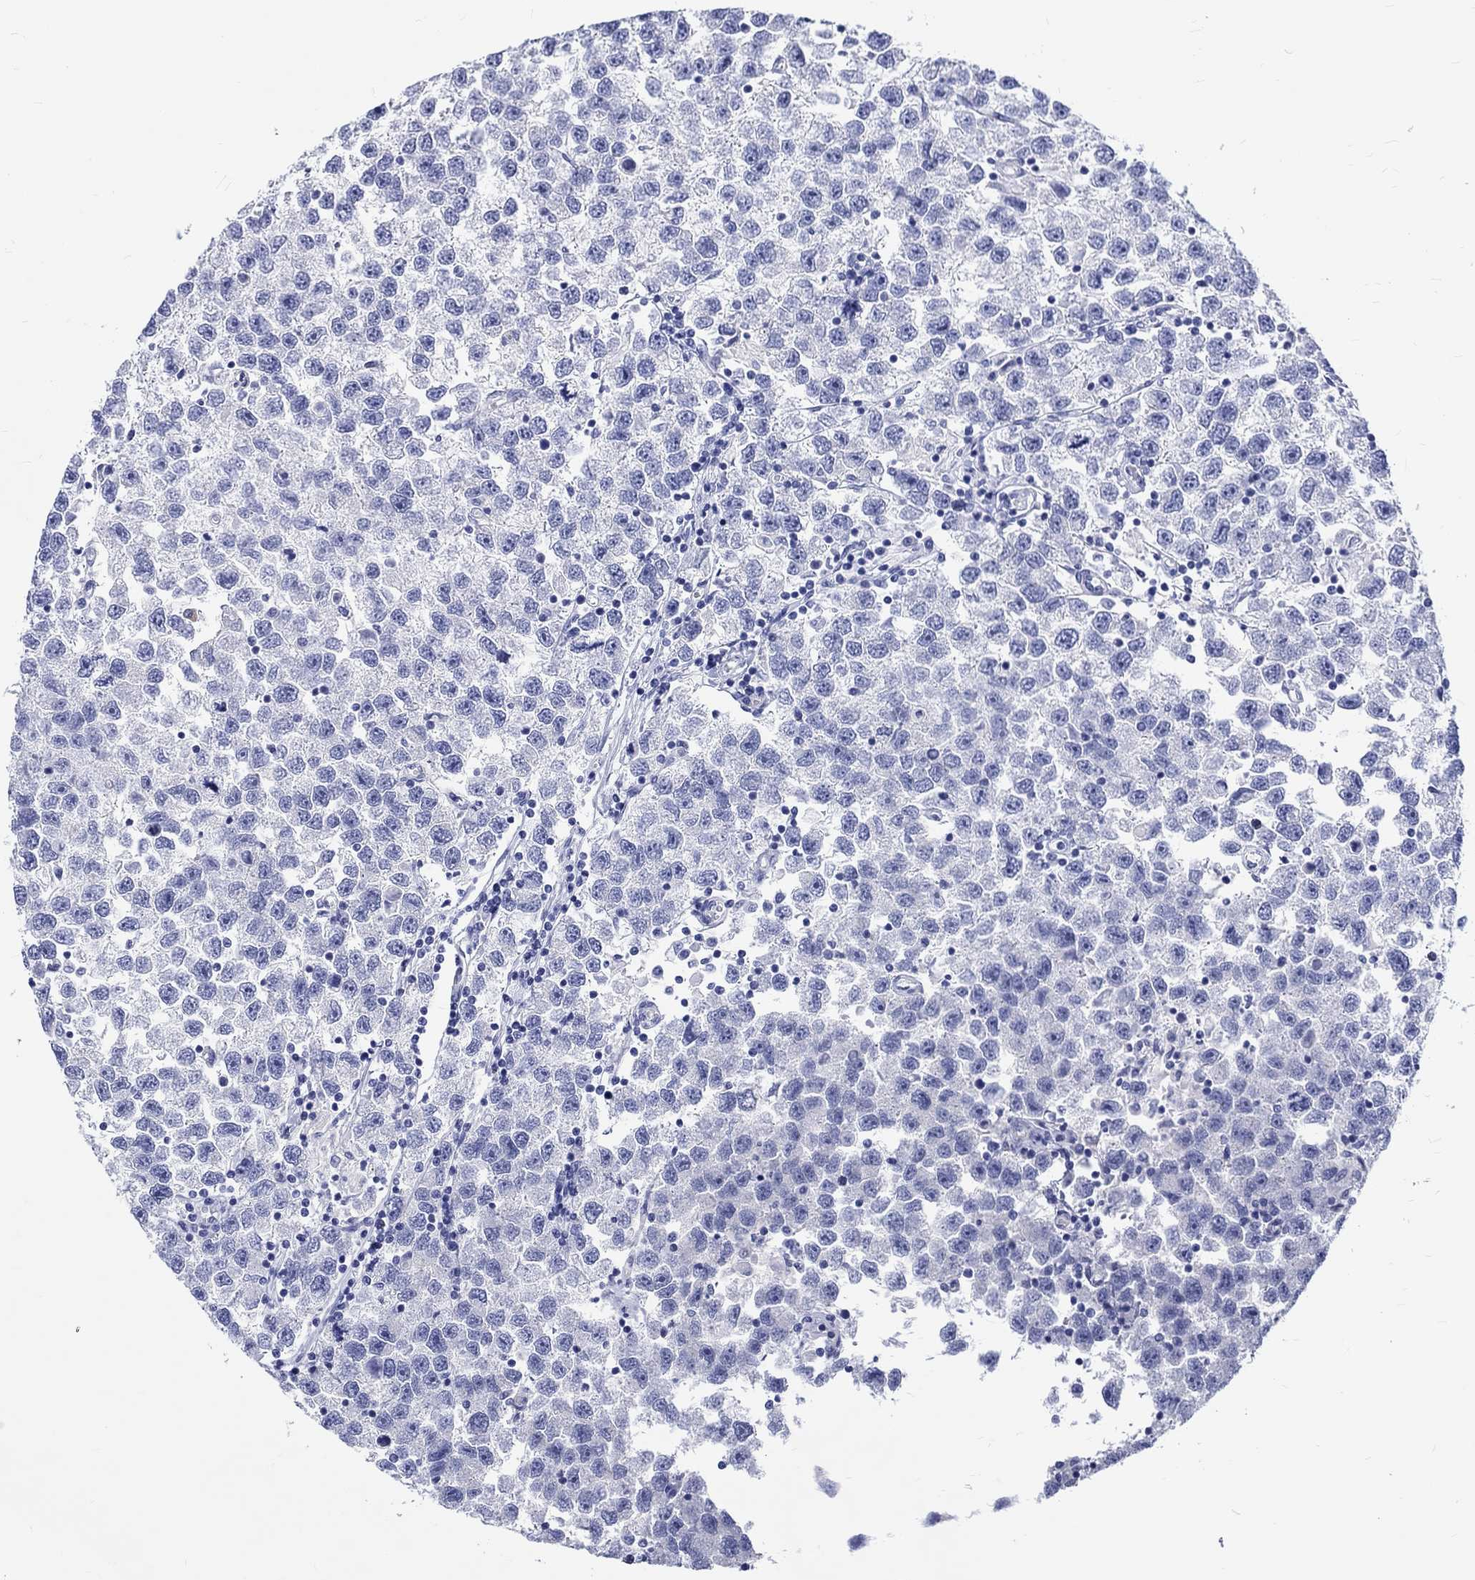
{"staining": {"intensity": "negative", "quantity": "none", "location": "none"}, "tissue": "testis cancer", "cell_type": "Tumor cells", "image_type": "cancer", "snomed": [{"axis": "morphology", "description": "Seminoma, NOS"}, {"axis": "topography", "description": "Testis"}], "caption": "Testis seminoma was stained to show a protein in brown. There is no significant expression in tumor cells. (DAB immunohistochemistry visualized using brightfield microscopy, high magnification).", "gene": "SH2D7", "patient": {"sex": "male", "age": 26}}